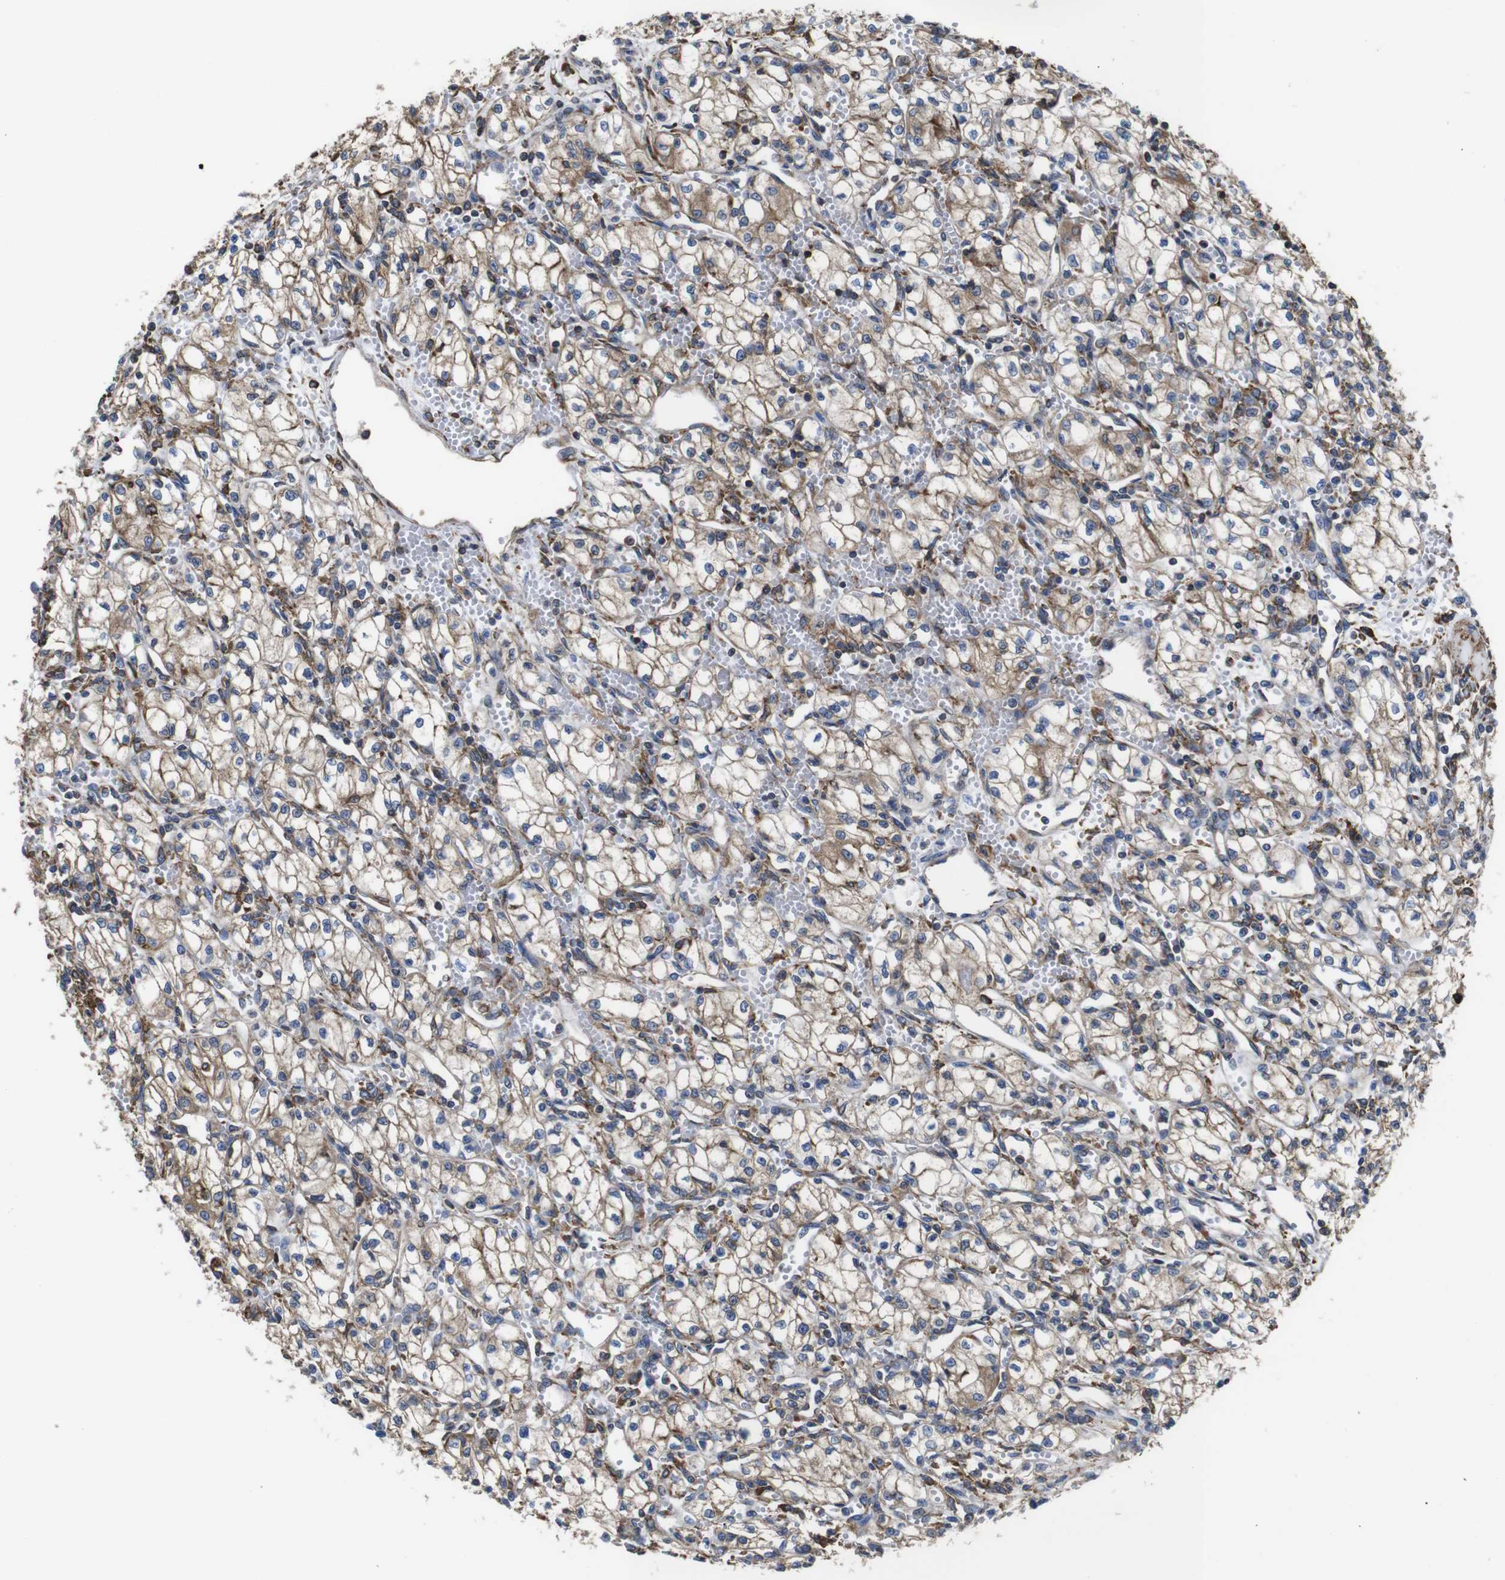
{"staining": {"intensity": "moderate", "quantity": ">75%", "location": "cytoplasmic/membranous"}, "tissue": "renal cancer", "cell_type": "Tumor cells", "image_type": "cancer", "snomed": [{"axis": "morphology", "description": "Normal tissue, NOS"}, {"axis": "morphology", "description": "Adenocarcinoma, NOS"}, {"axis": "topography", "description": "Kidney"}], "caption": "Human renal cancer stained for a protein (brown) displays moderate cytoplasmic/membranous positive staining in about >75% of tumor cells.", "gene": "PPIB", "patient": {"sex": "male", "age": 59}}